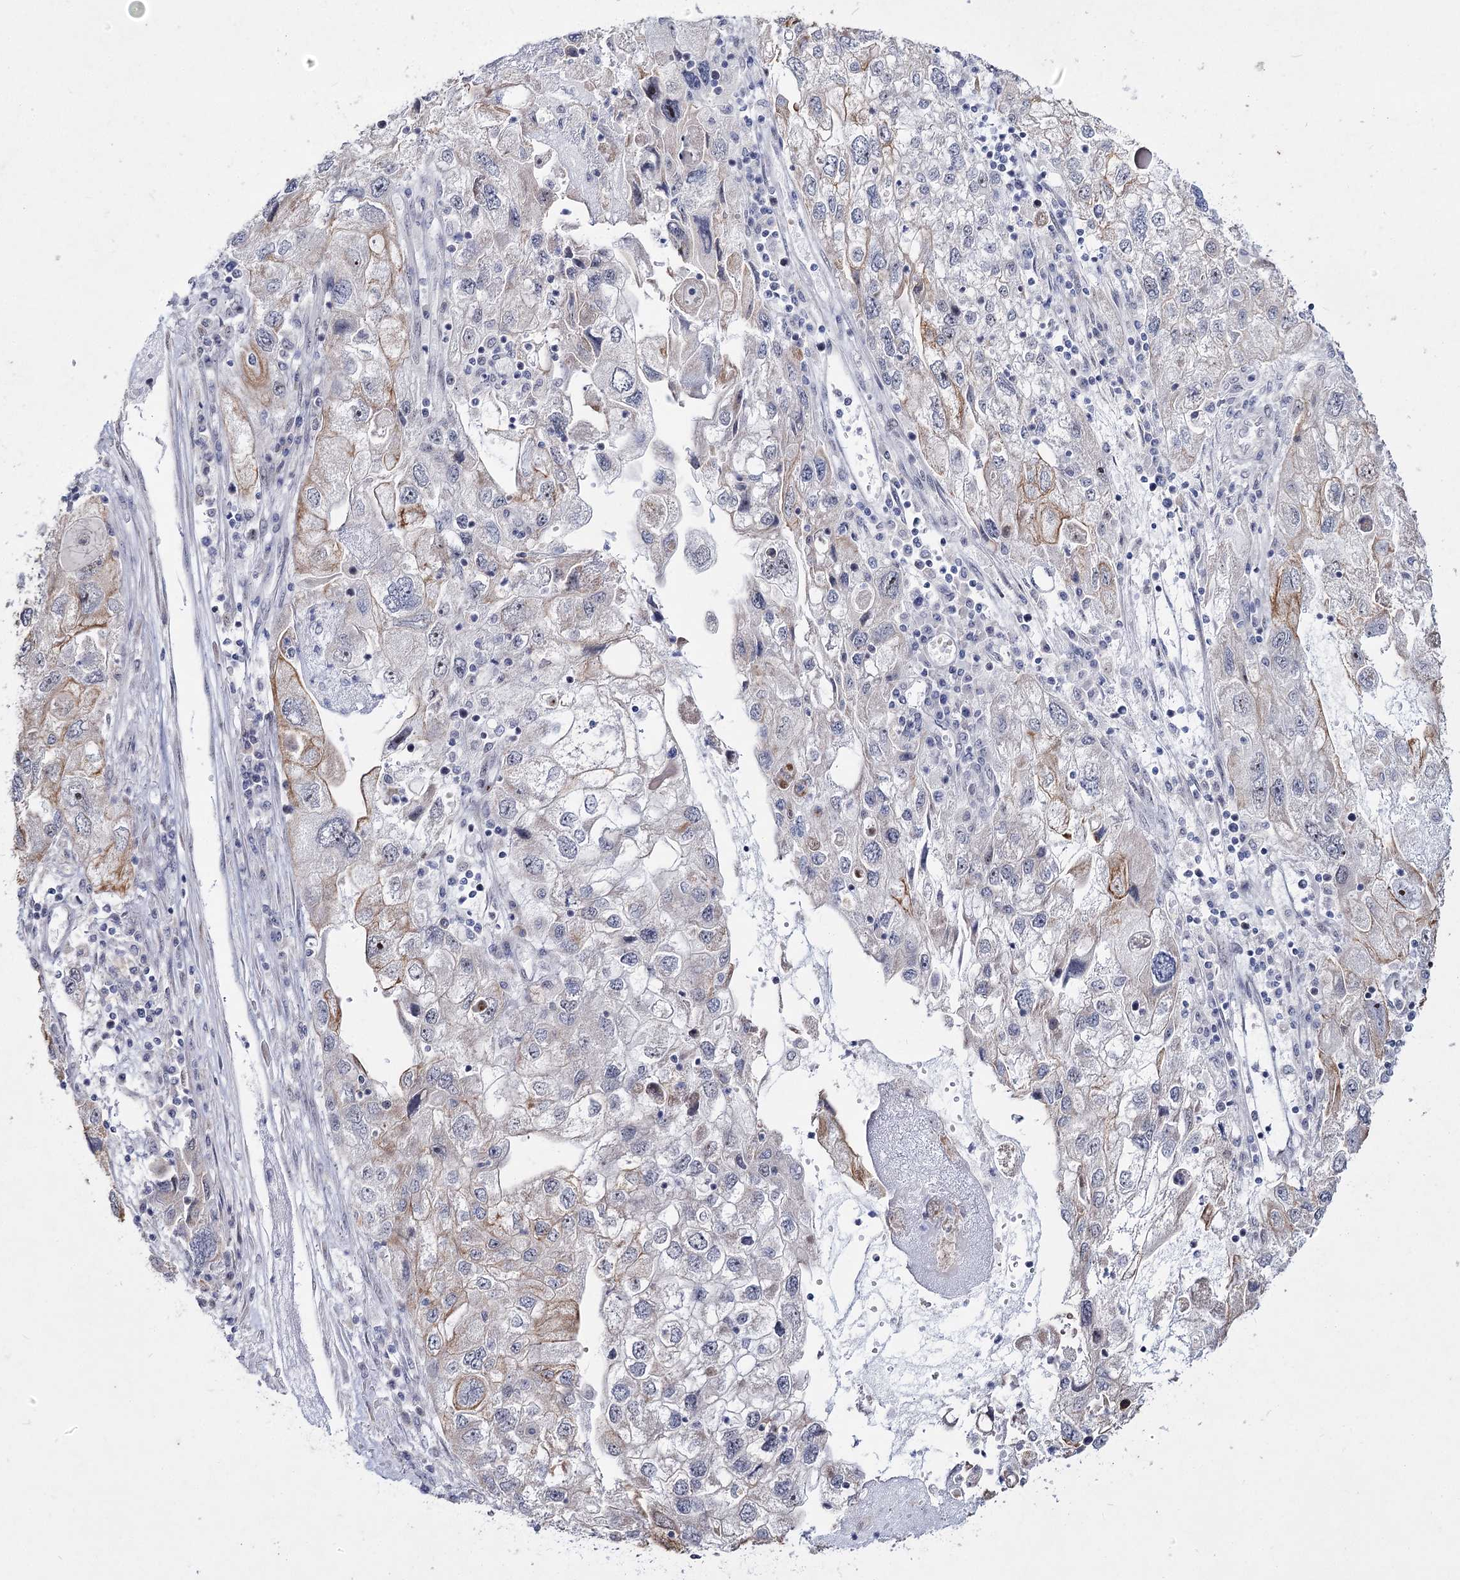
{"staining": {"intensity": "weak", "quantity": "<25%", "location": "cytoplasmic/membranous"}, "tissue": "endometrial cancer", "cell_type": "Tumor cells", "image_type": "cancer", "snomed": [{"axis": "morphology", "description": "Adenocarcinoma, NOS"}, {"axis": "topography", "description": "Endometrium"}], "caption": "Histopathology image shows no significant protein staining in tumor cells of endometrial cancer.", "gene": "DDX50", "patient": {"sex": "female", "age": 49}}